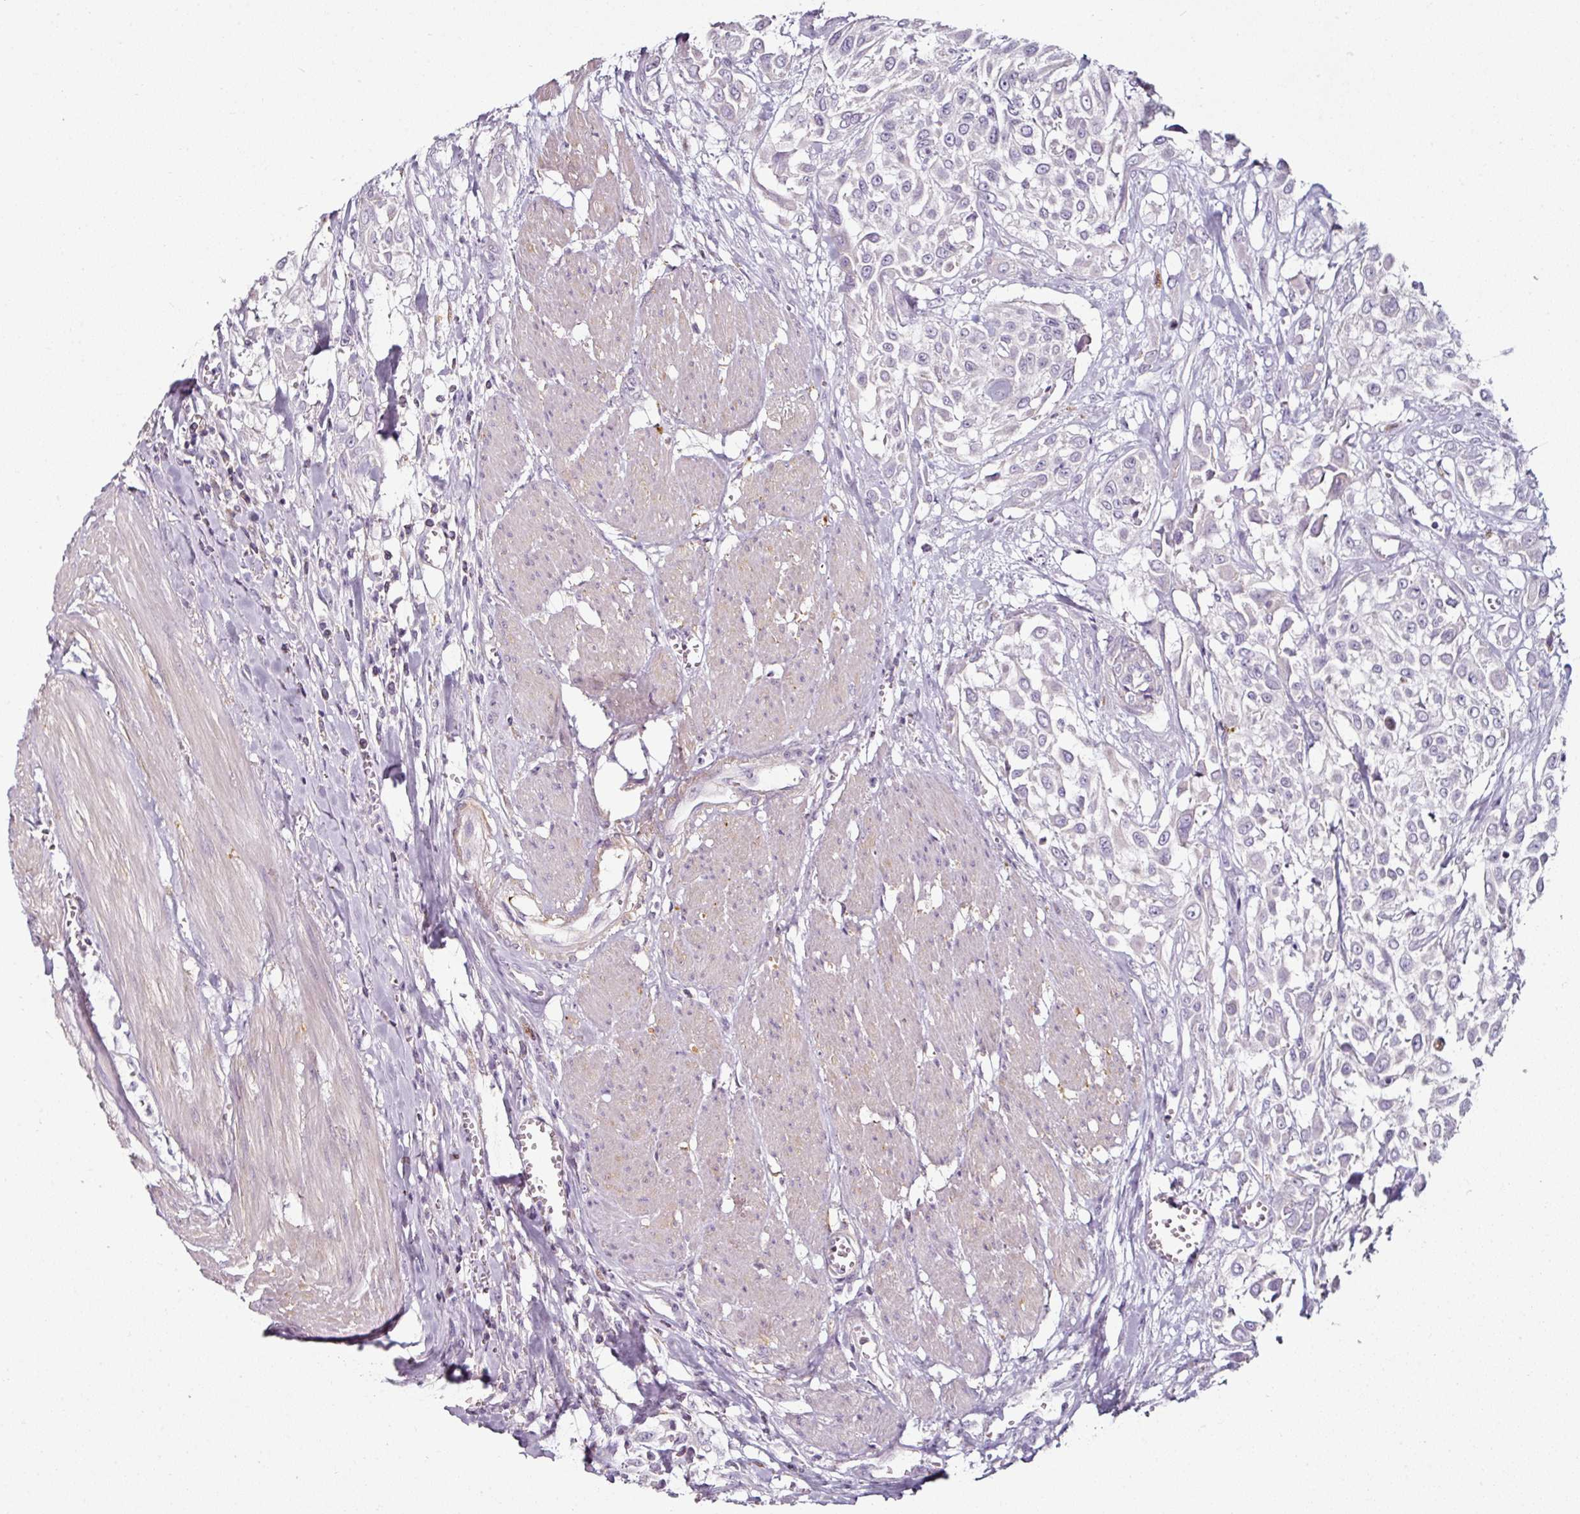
{"staining": {"intensity": "negative", "quantity": "none", "location": "none"}, "tissue": "urothelial cancer", "cell_type": "Tumor cells", "image_type": "cancer", "snomed": [{"axis": "morphology", "description": "Urothelial carcinoma, High grade"}, {"axis": "topography", "description": "Urinary bladder"}], "caption": "Immunohistochemistry of urothelial cancer exhibits no expression in tumor cells.", "gene": "CAP2", "patient": {"sex": "male", "age": 57}}